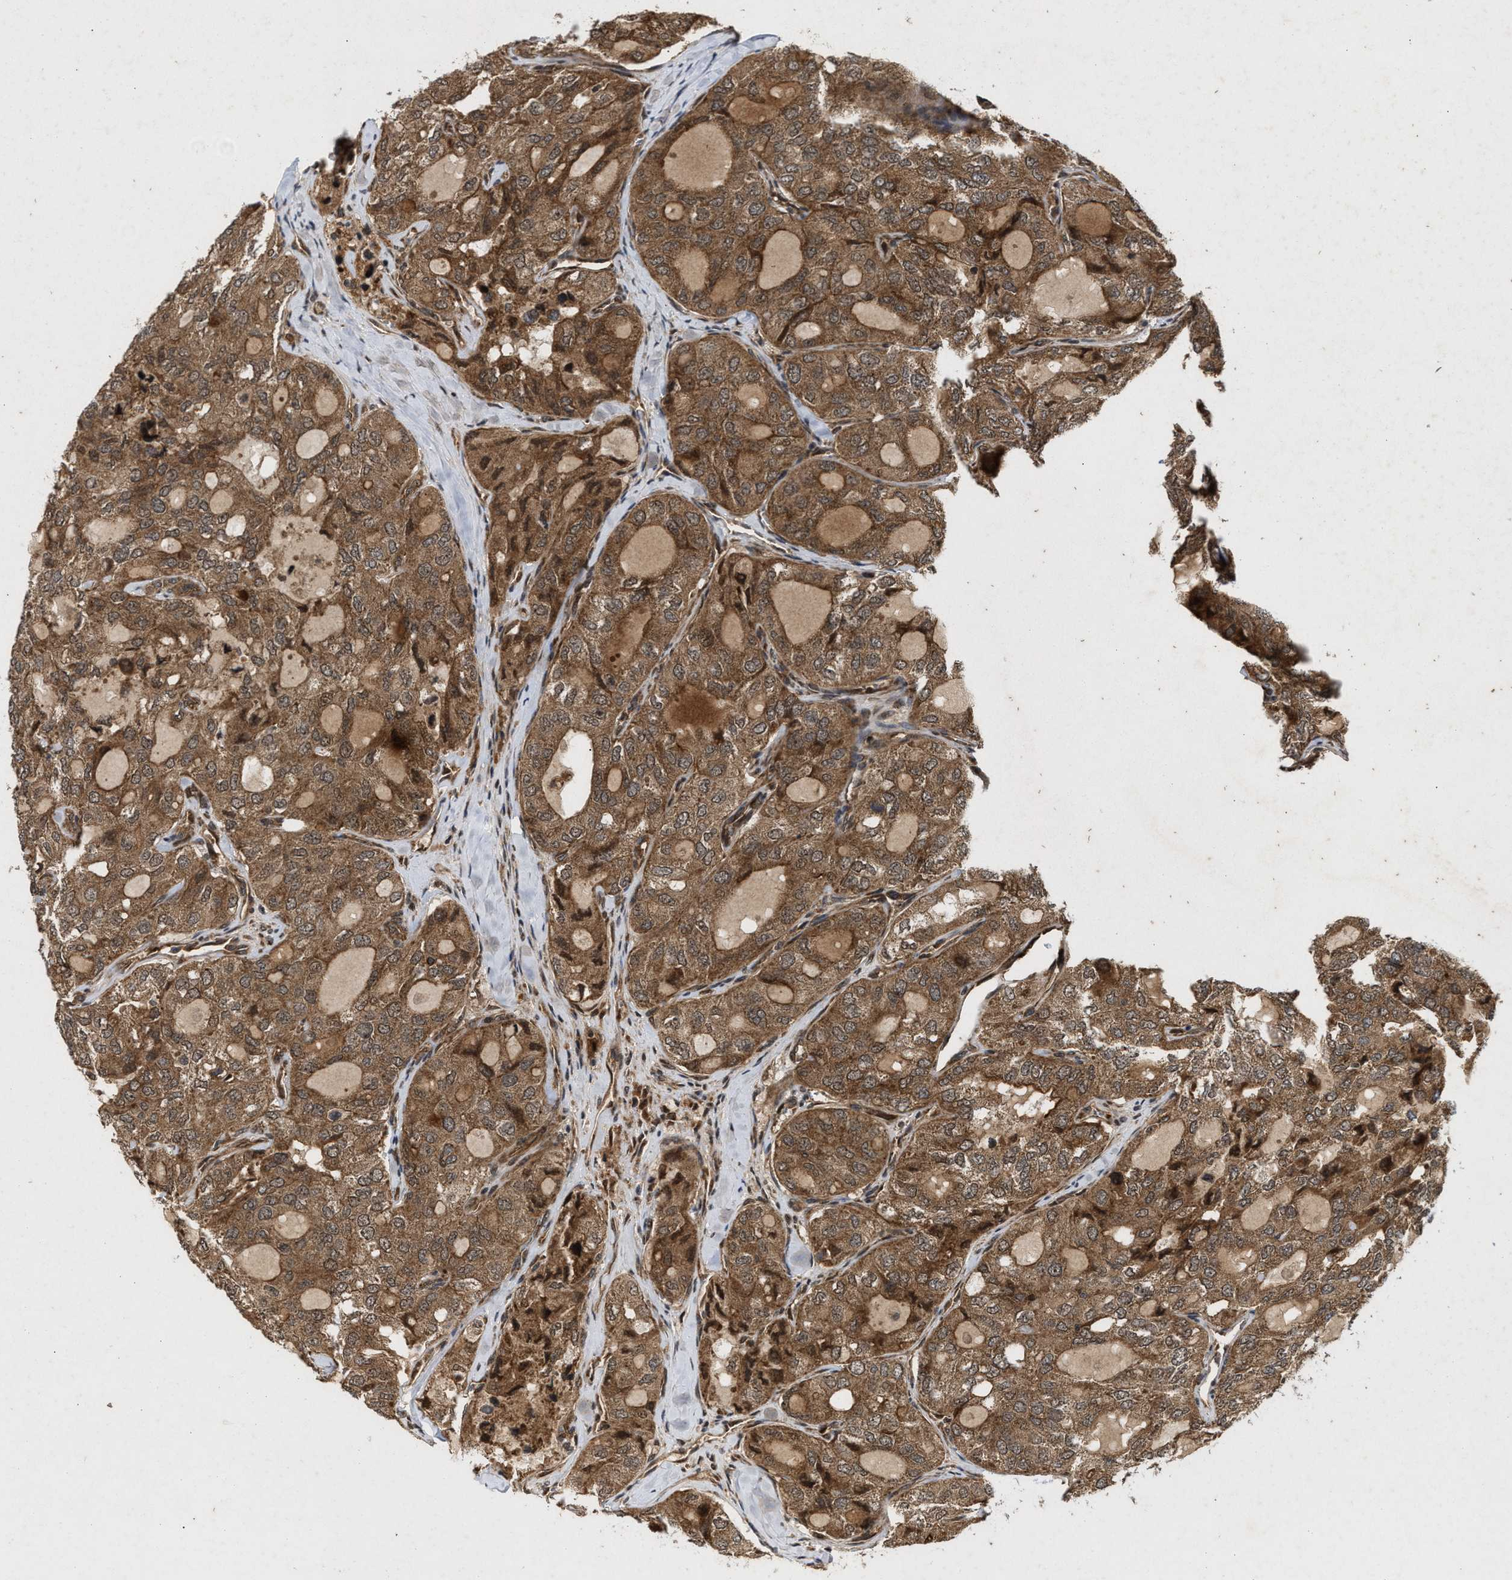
{"staining": {"intensity": "moderate", "quantity": ">75%", "location": "cytoplasmic/membranous"}, "tissue": "thyroid cancer", "cell_type": "Tumor cells", "image_type": "cancer", "snomed": [{"axis": "morphology", "description": "Follicular adenoma carcinoma, NOS"}, {"axis": "topography", "description": "Thyroid gland"}], "caption": "Tumor cells reveal medium levels of moderate cytoplasmic/membranous staining in approximately >75% of cells in human thyroid cancer.", "gene": "CFLAR", "patient": {"sex": "male", "age": 75}}